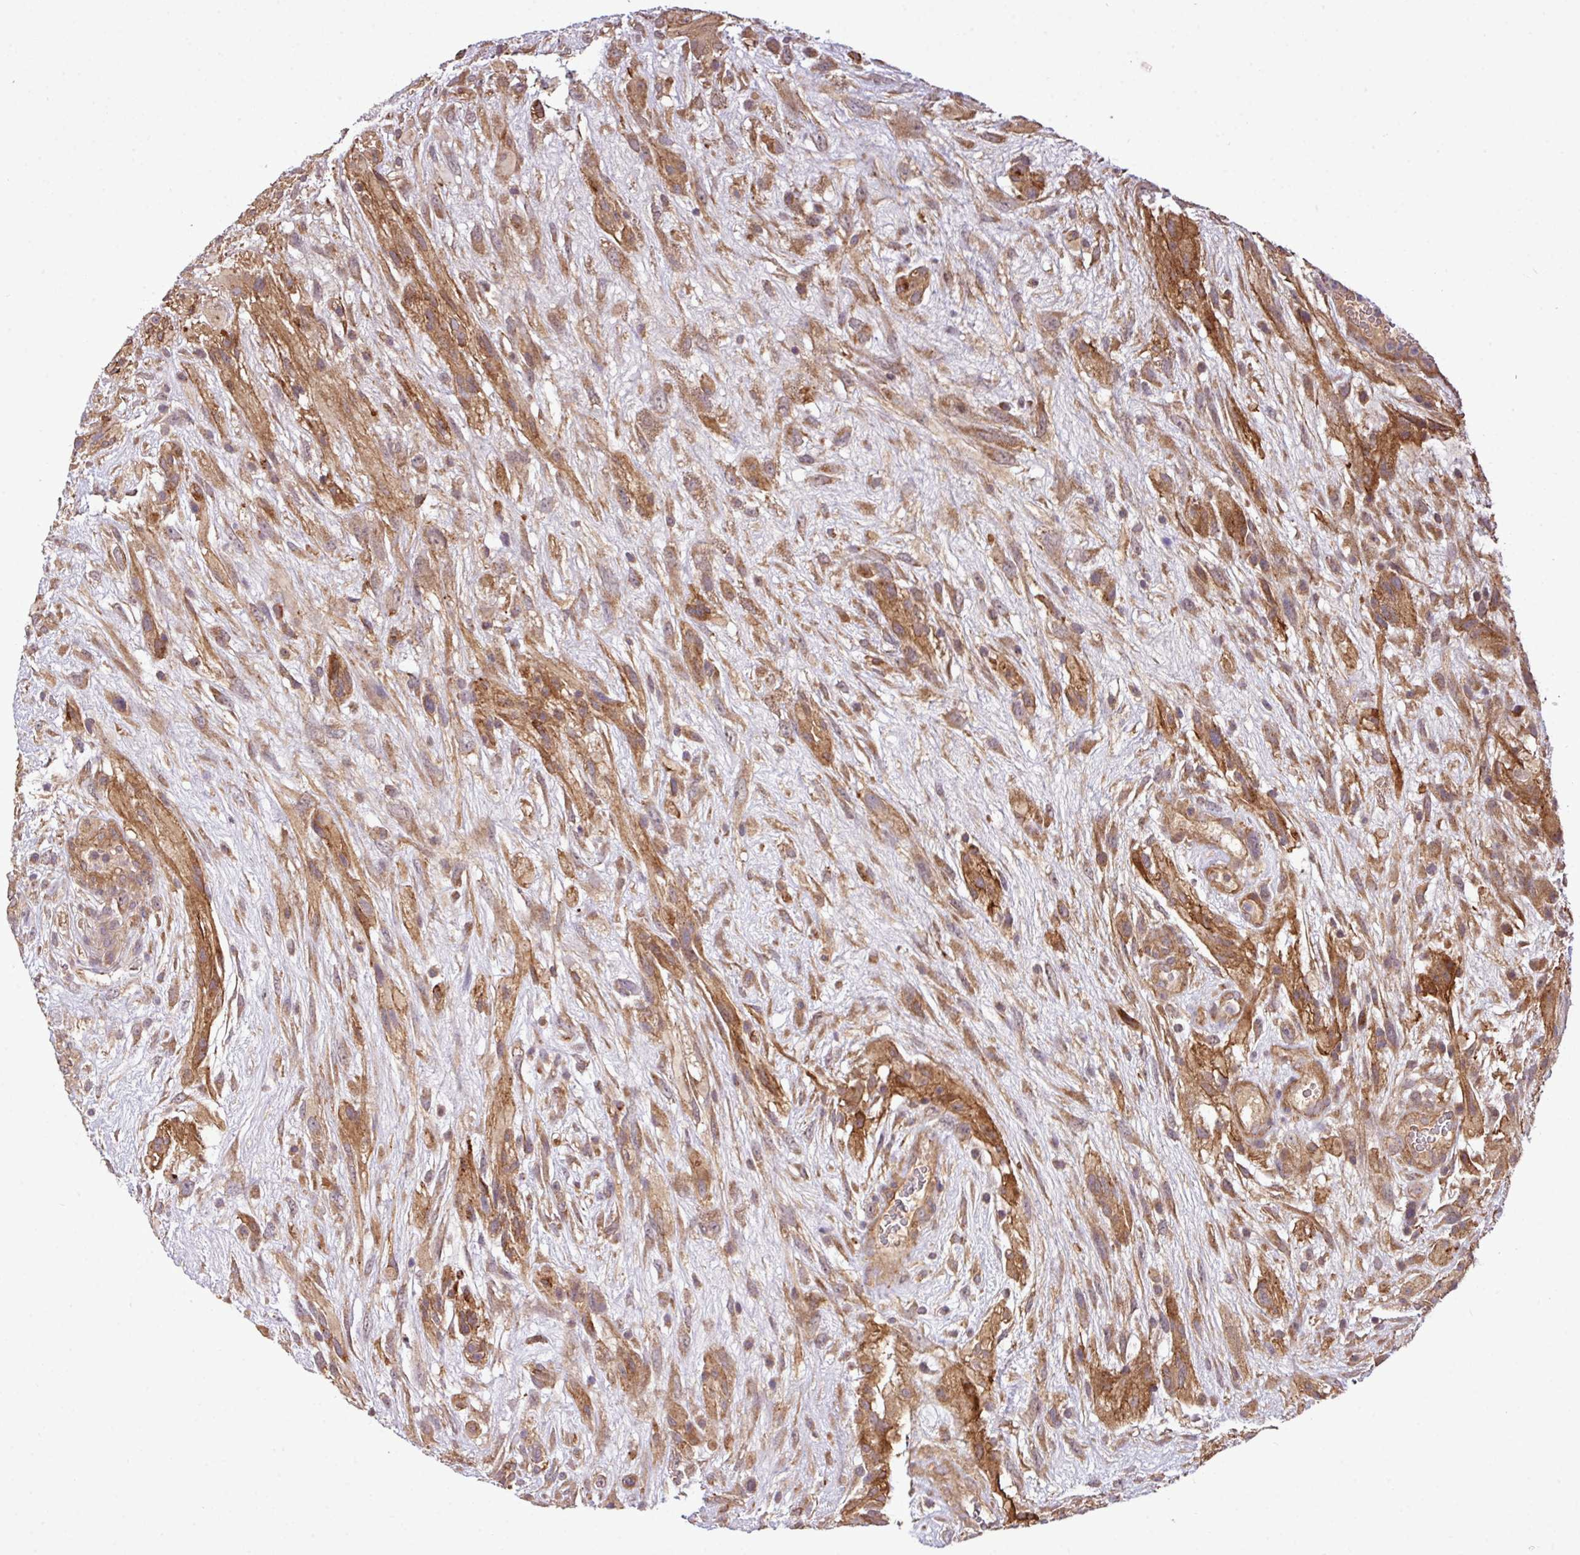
{"staining": {"intensity": "moderate", "quantity": ">75%", "location": "cytoplasmic/membranous"}, "tissue": "glioma", "cell_type": "Tumor cells", "image_type": "cancer", "snomed": [{"axis": "morphology", "description": "Glioma, malignant, High grade"}, {"axis": "topography", "description": "Brain"}], "caption": "Moderate cytoplasmic/membranous protein expression is appreciated in about >75% of tumor cells in malignant high-grade glioma.", "gene": "XIAP", "patient": {"sex": "male", "age": 61}}